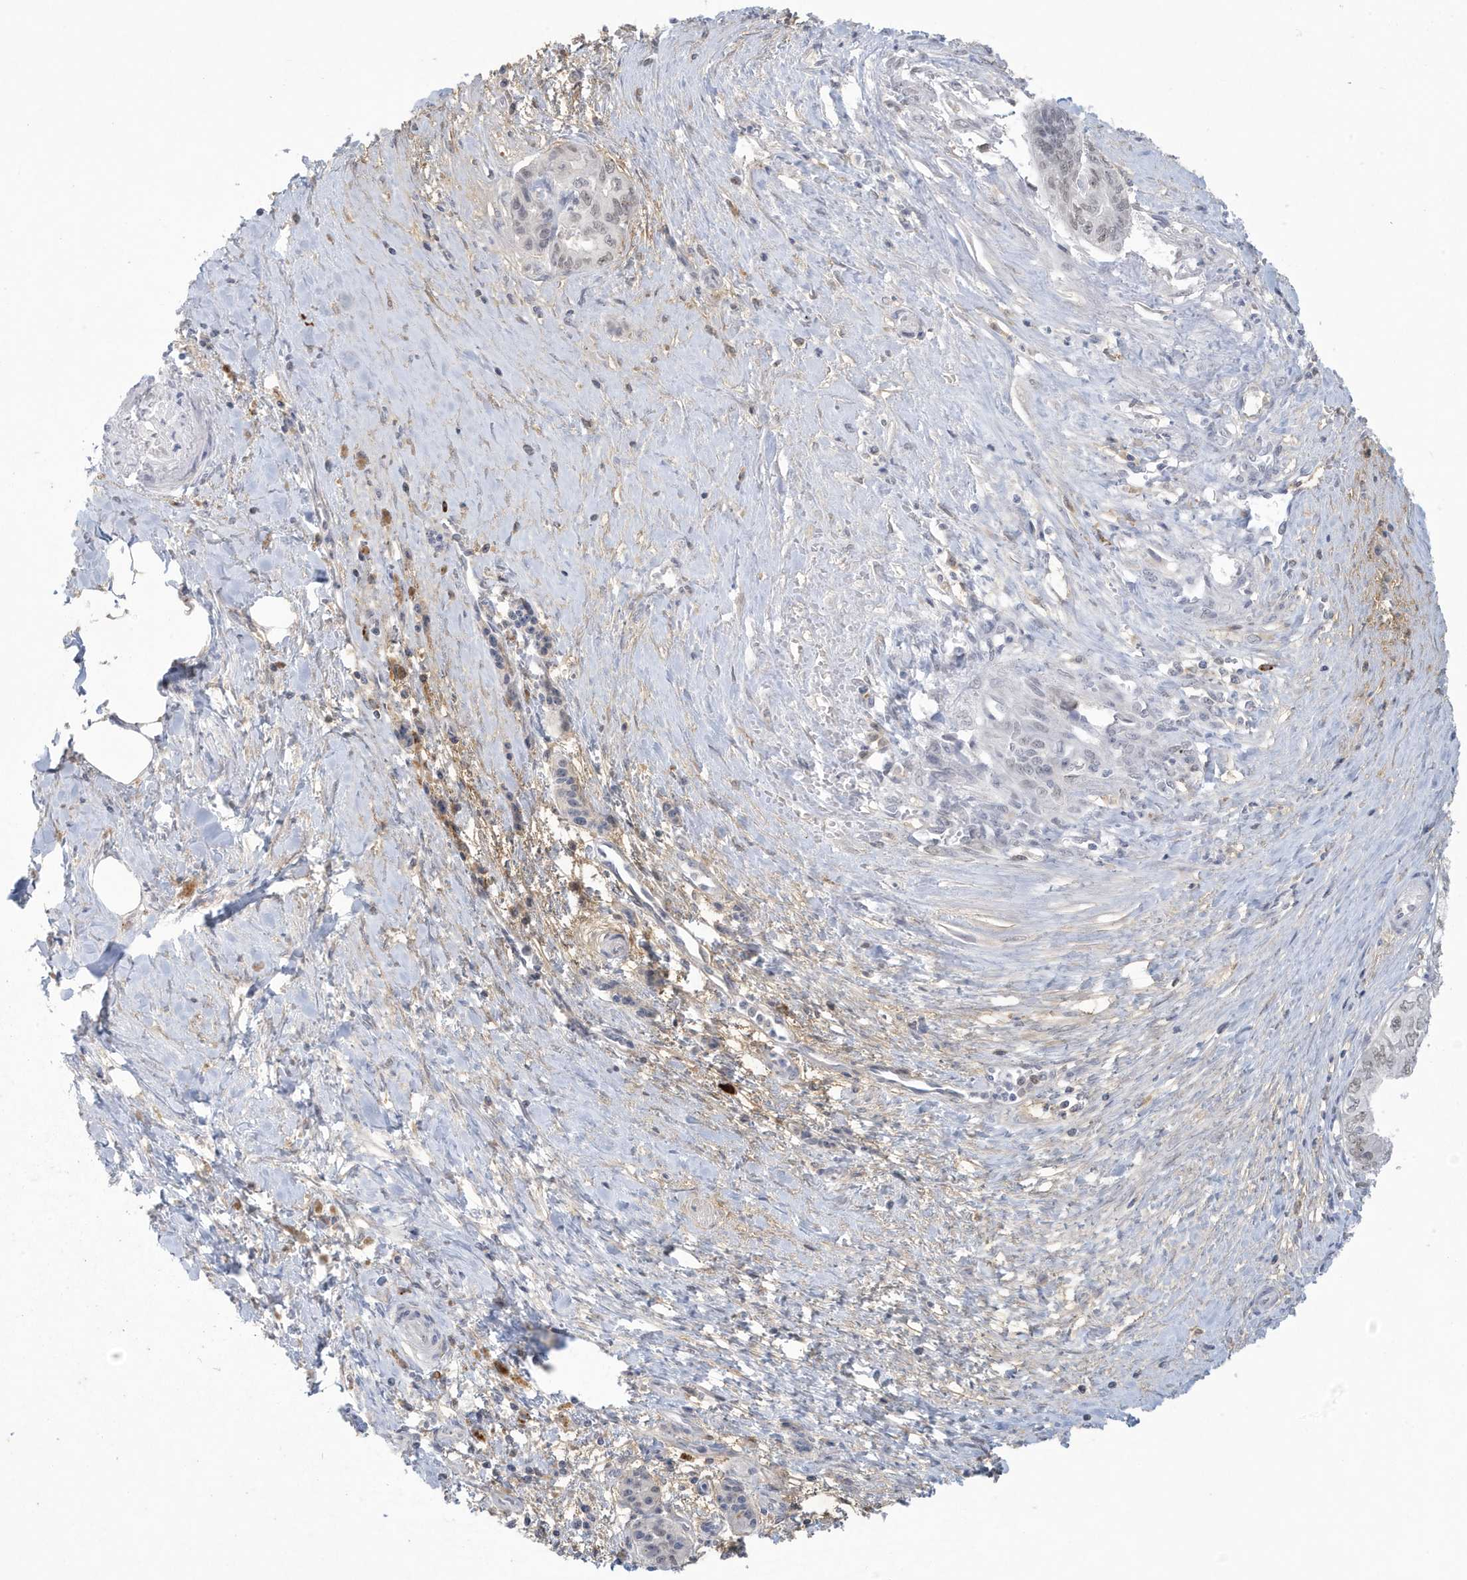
{"staining": {"intensity": "weak", "quantity": "25%-75%", "location": "nuclear"}, "tissue": "pancreatic cancer", "cell_type": "Tumor cells", "image_type": "cancer", "snomed": [{"axis": "morphology", "description": "Adenocarcinoma, NOS"}, {"axis": "topography", "description": "Pancreas"}], "caption": "Pancreatic adenocarcinoma was stained to show a protein in brown. There is low levels of weak nuclear staining in about 25%-75% of tumor cells. Using DAB (brown) and hematoxylin (blue) stains, captured at high magnification using brightfield microscopy.", "gene": "HERC6", "patient": {"sex": "male", "age": 51}}